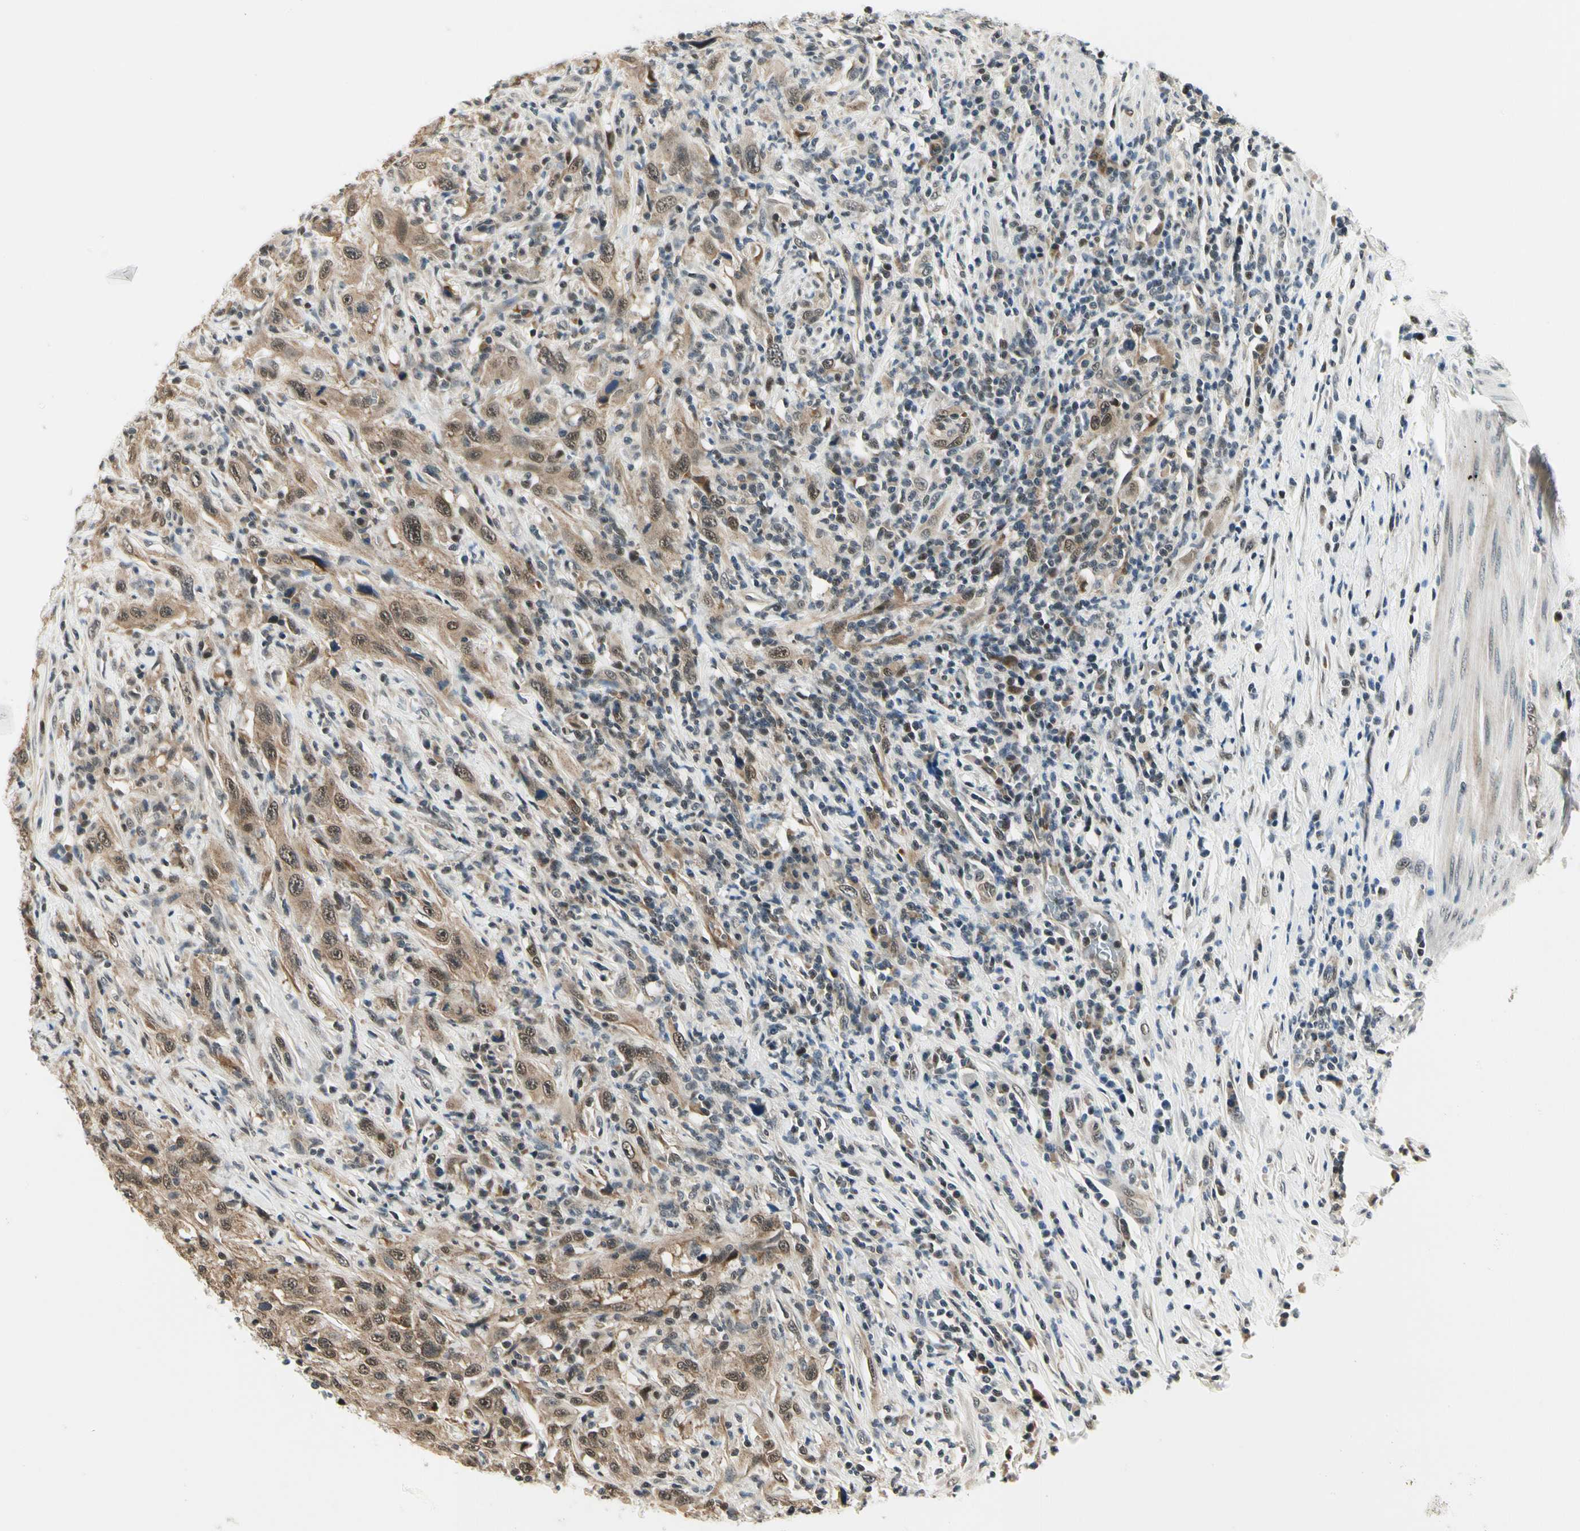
{"staining": {"intensity": "moderate", "quantity": ">75%", "location": "cytoplasmic/membranous"}, "tissue": "urothelial cancer", "cell_type": "Tumor cells", "image_type": "cancer", "snomed": [{"axis": "morphology", "description": "Urothelial carcinoma, High grade"}, {"axis": "topography", "description": "Urinary bladder"}], "caption": "This image demonstrates immunohistochemistry (IHC) staining of human urothelial cancer, with medium moderate cytoplasmic/membranous staining in about >75% of tumor cells.", "gene": "PDK2", "patient": {"sex": "male", "age": 61}}